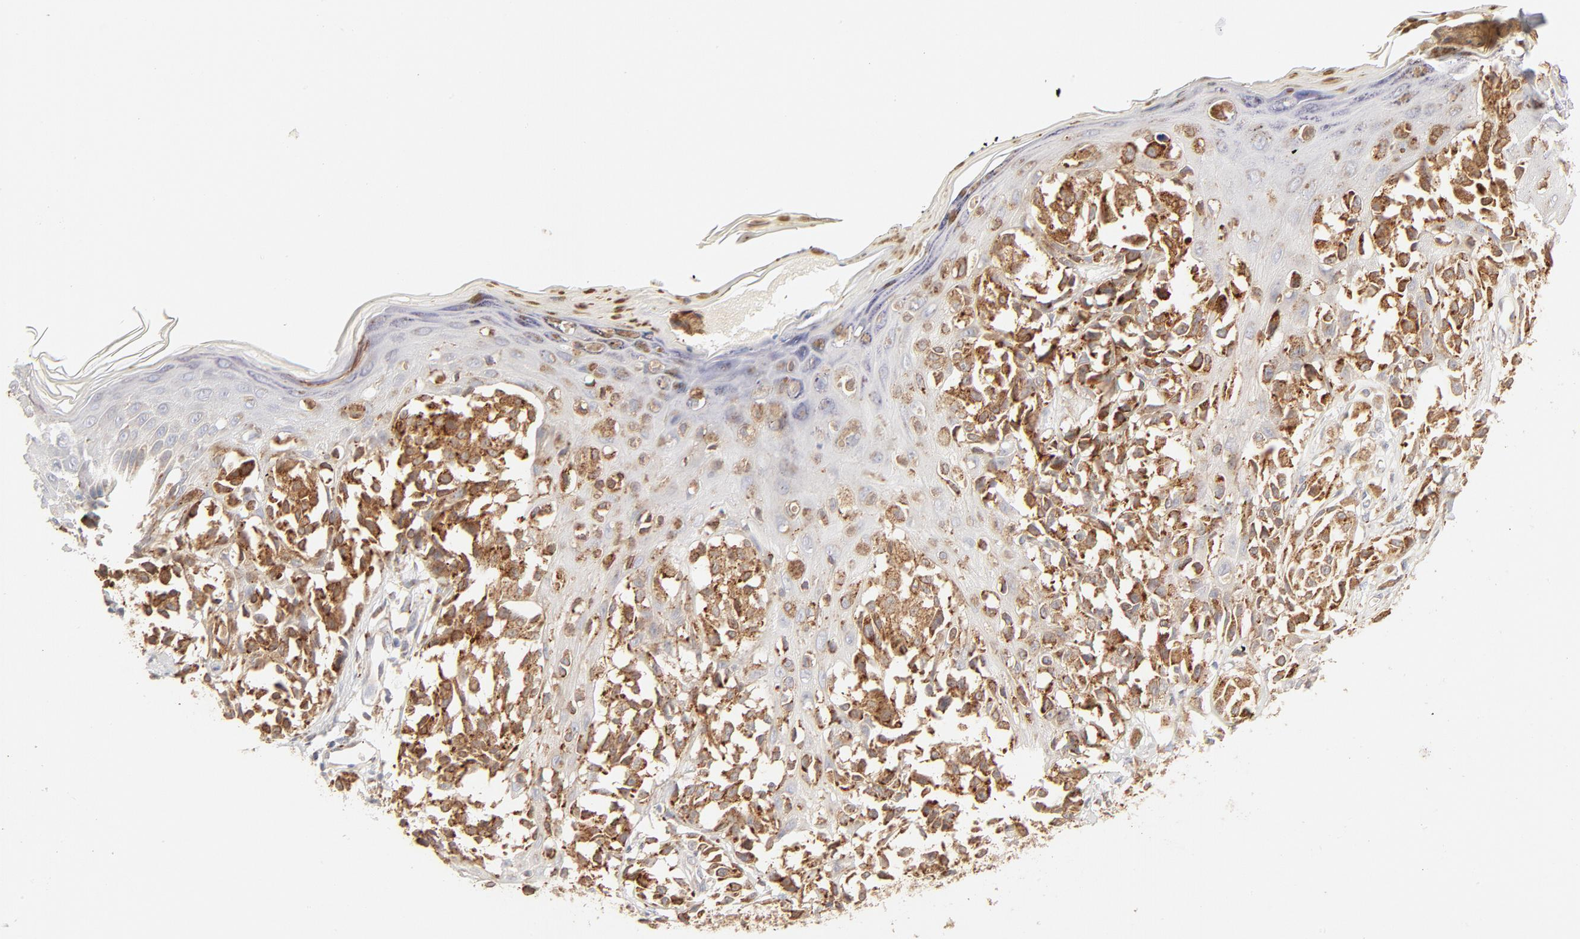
{"staining": {"intensity": "strong", "quantity": ">75%", "location": "cytoplasmic/membranous"}, "tissue": "melanoma", "cell_type": "Tumor cells", "image_type": "cancer", "snomed": [{"axis": "morphology", "description": "Malignant melanoma, NOS"}, {"axis": "topography", "description": "Skin"}], "caption": "IHC image of neoplastic tissue: malignant melanoma stained using immunohistochemistry (IHC) demonstrates high levels of strong protein expression localized specifically in the cytoplasmic/membranous of tumor cells, appearing as a cytoplasmic/membranous brown color.", "gene": "PARP12", "patient": {"sex": "female", "age": 38}}